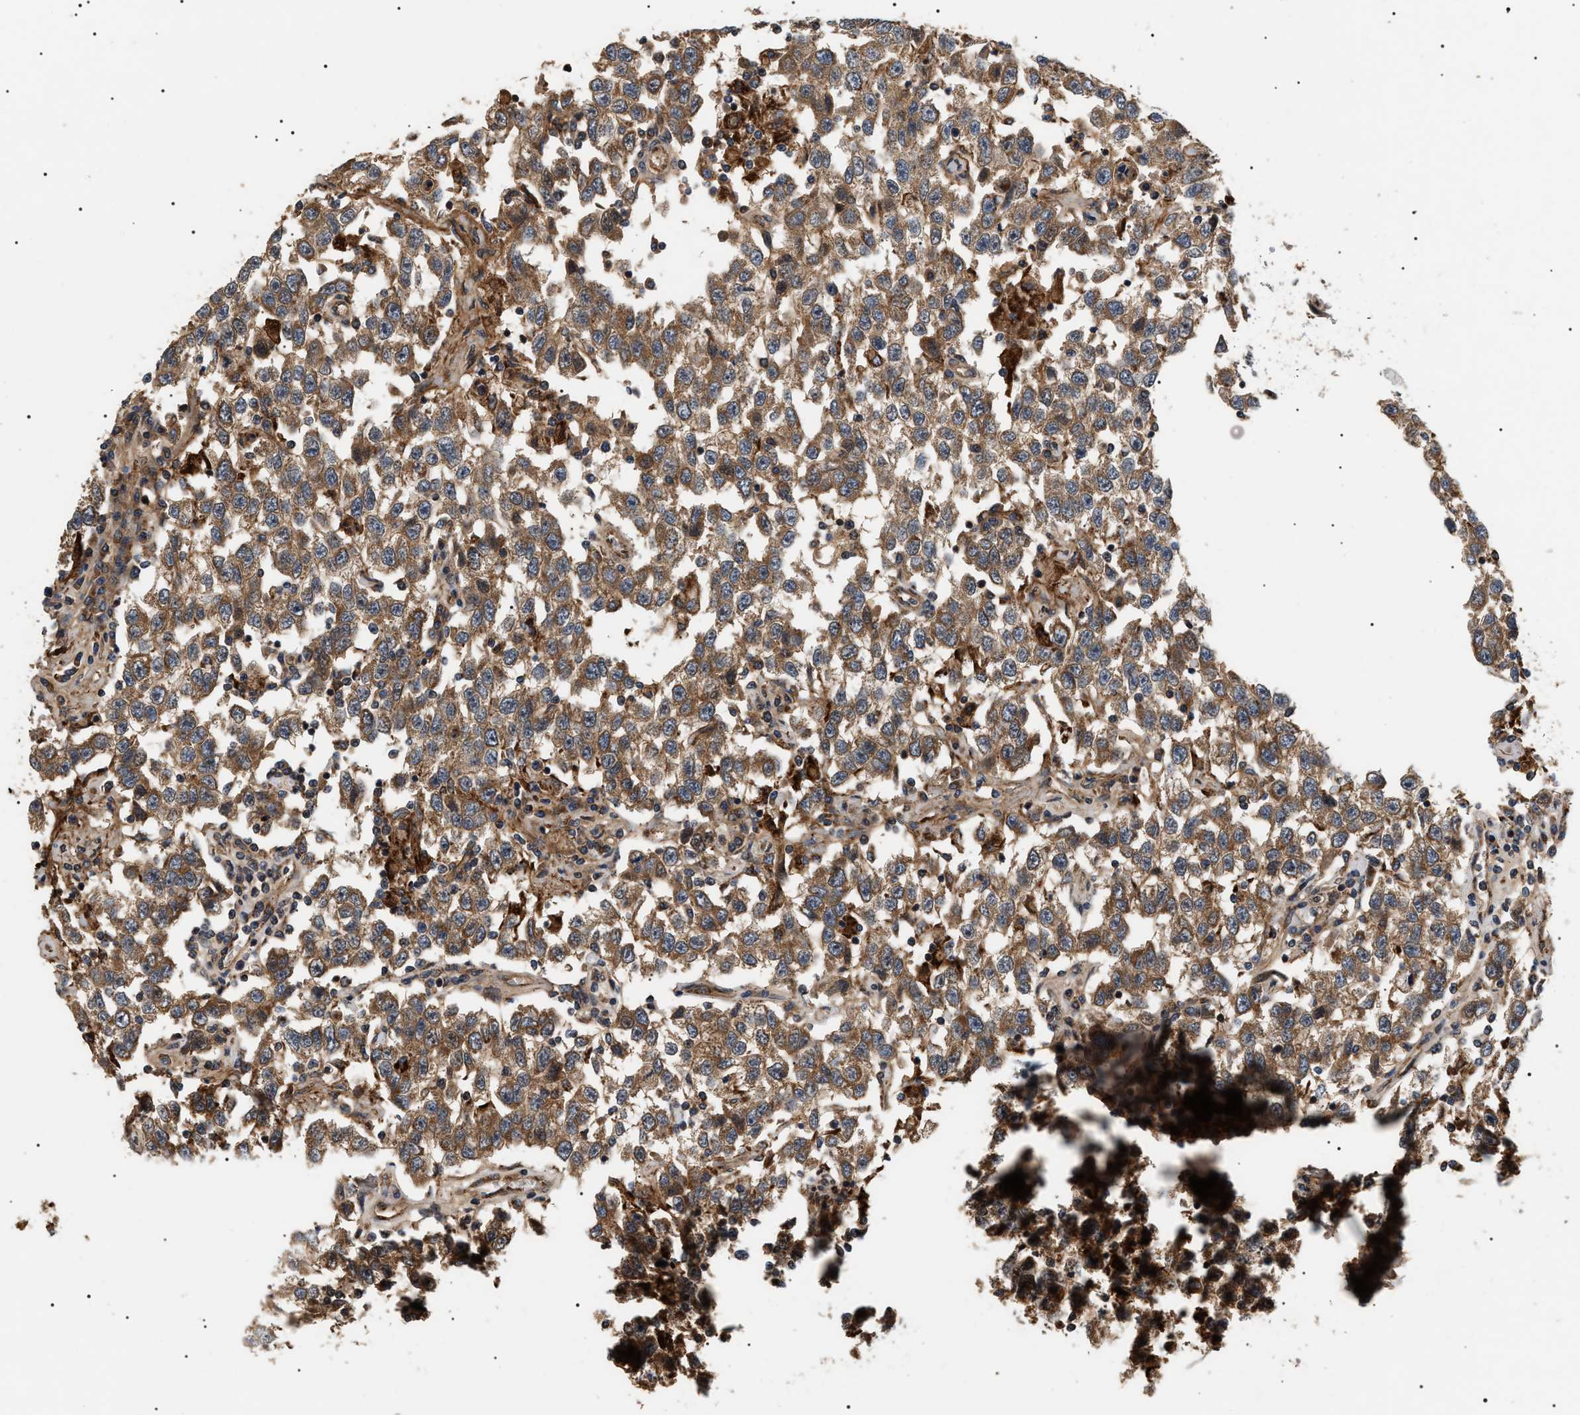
{"staining": {"intensity": "moderate", "quantity": ">75%", "location": "cytoplasmic/membranous"}, "tissue": "testis cancer", "cell_type": "Tumor cells", "image_type": "cancer", "snomed": [{"axis": "morphology", "description": "Seminoma, NOS"}, {"axis": "topography", "description": "Testis"}], "caption": "The photomicrograph shows a brown stain indicating the presence of a protein in the cytoplasmic/membranous of tumor cells in testis cancer (seminoma). Nuclei are stained in blue.", "gene": "ZBTB26", "patient": {"sex": "male", "age": 41}}